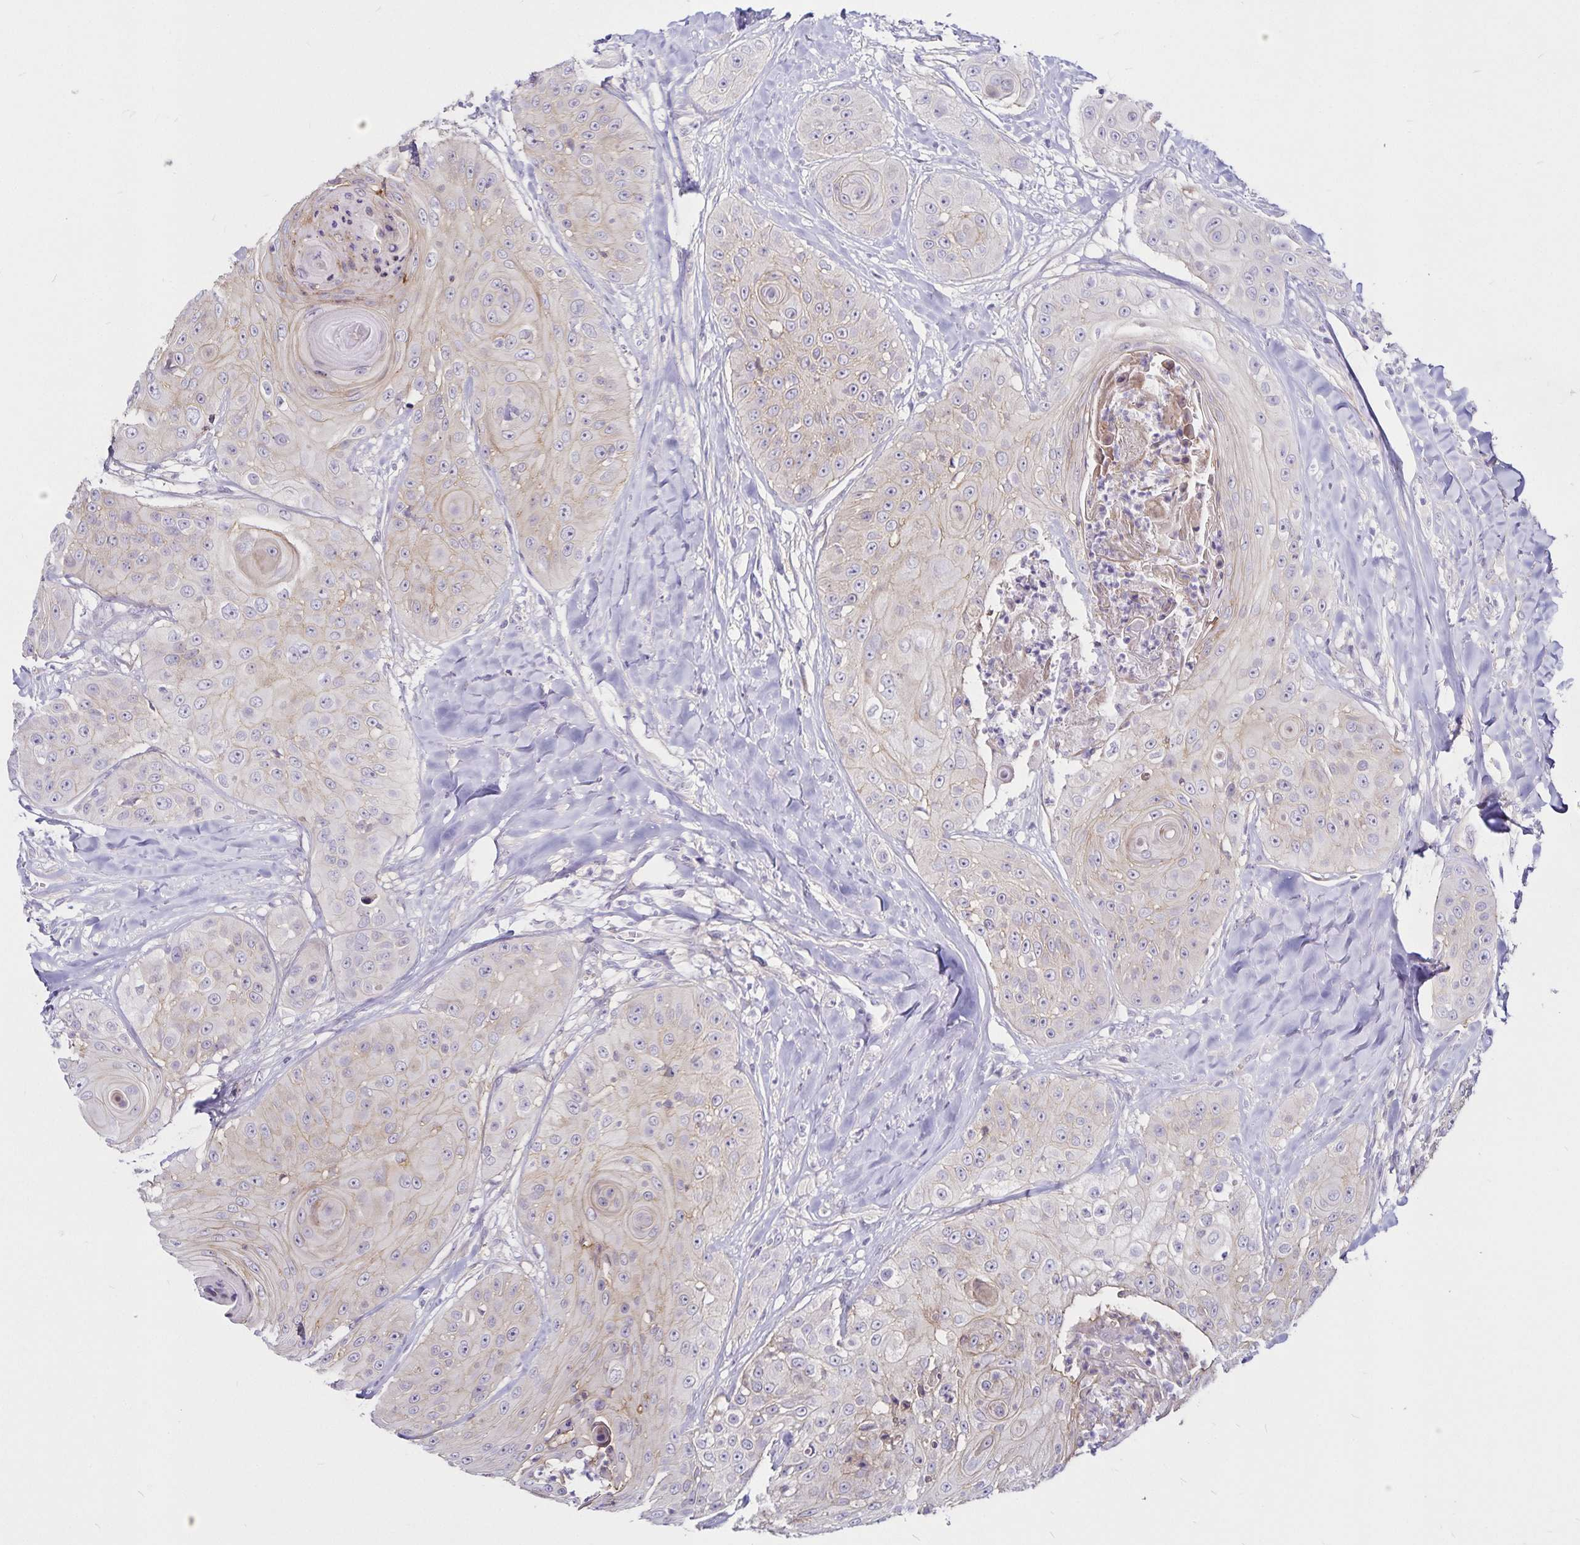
{"staining": {"intensity": "weak", "quantity": "25%-75%", "location": "cytoplasmic/membranous"}, "tissue": "head and neck cancer", "cell_type": "Tumor cells", "image_type": "cancer", "snomed": [{"axis": "morphology", "description": "Squamous cell carcinoma, NOS"}, {"axis": "topography", "description": "Head-Neck"}], "caption": "Head and neck cancer tissue exhibits weak cytoplasmic/membranous expression in approximately 25%-75% of tumor cells The staining was performed using DAB (3,3'-diaminobenzidine) to visualize the protein expression in brown, while the nuclei were stained in blue with hematoxylin (Magnification: 20x).", "gene": "GNG12", "patient": {"sex": "male", "age": 83}}